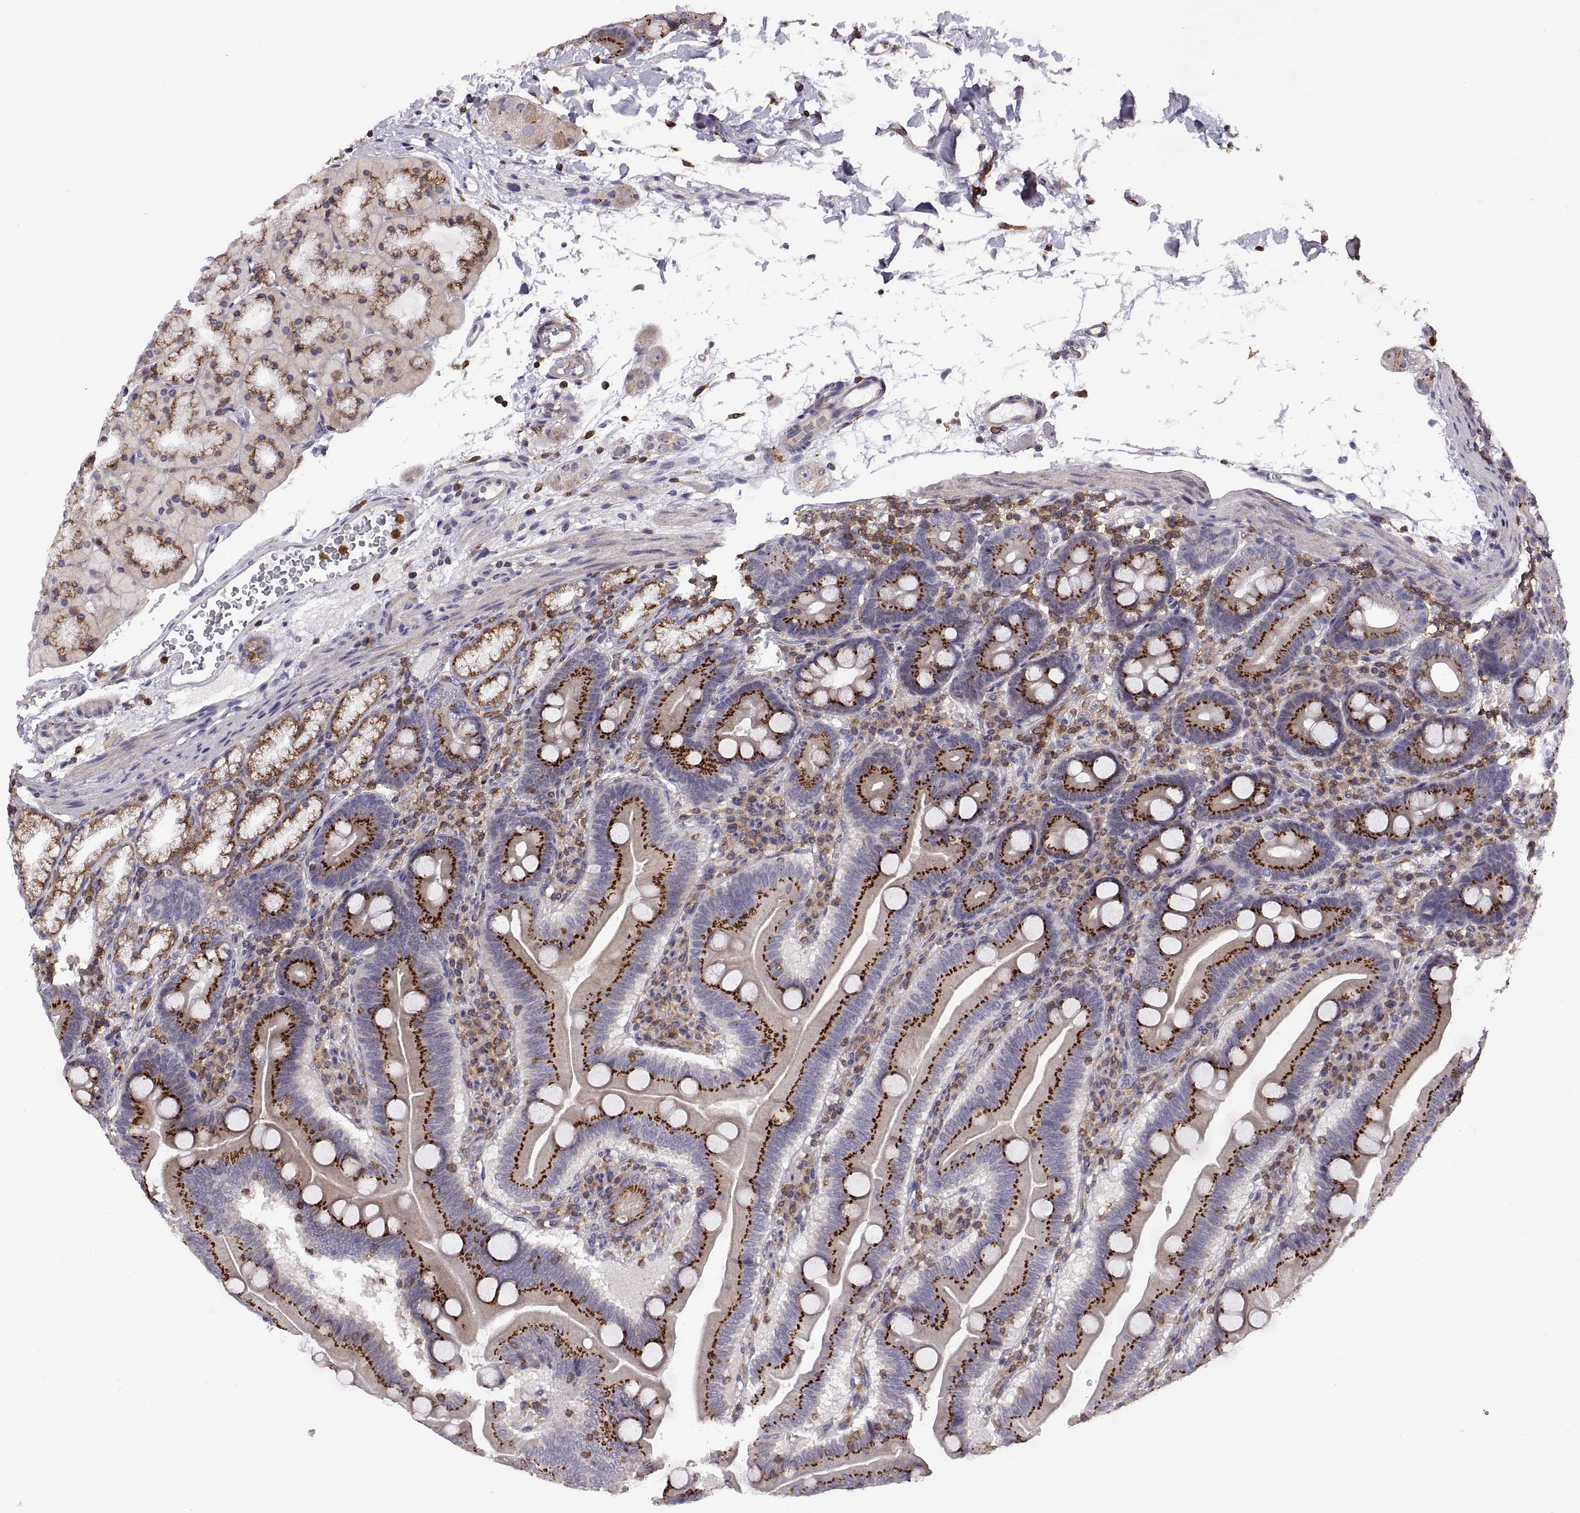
{"staining": {"intensity": "strong", "quantity": ">75%", "location": "cytoplasmic/membranous"}, "tissue": "duodenum", "cell_type": "Glandular cells", "image_type": "normal", "snomed": [{"axis": "morphology", "description": "Normal tissue, NOS"}, {"axis": "topography", "description": "Duodenum"}], "caption": "This photomicrograph displays immunohistochemistry (IHC) staining of unremarkable duodenum, with high strong cytoplasmic/membranous expression in approximately >75% of glandular cells.", "gene": "ACAP1", "patient": {"sex": "male", "age": 59}}